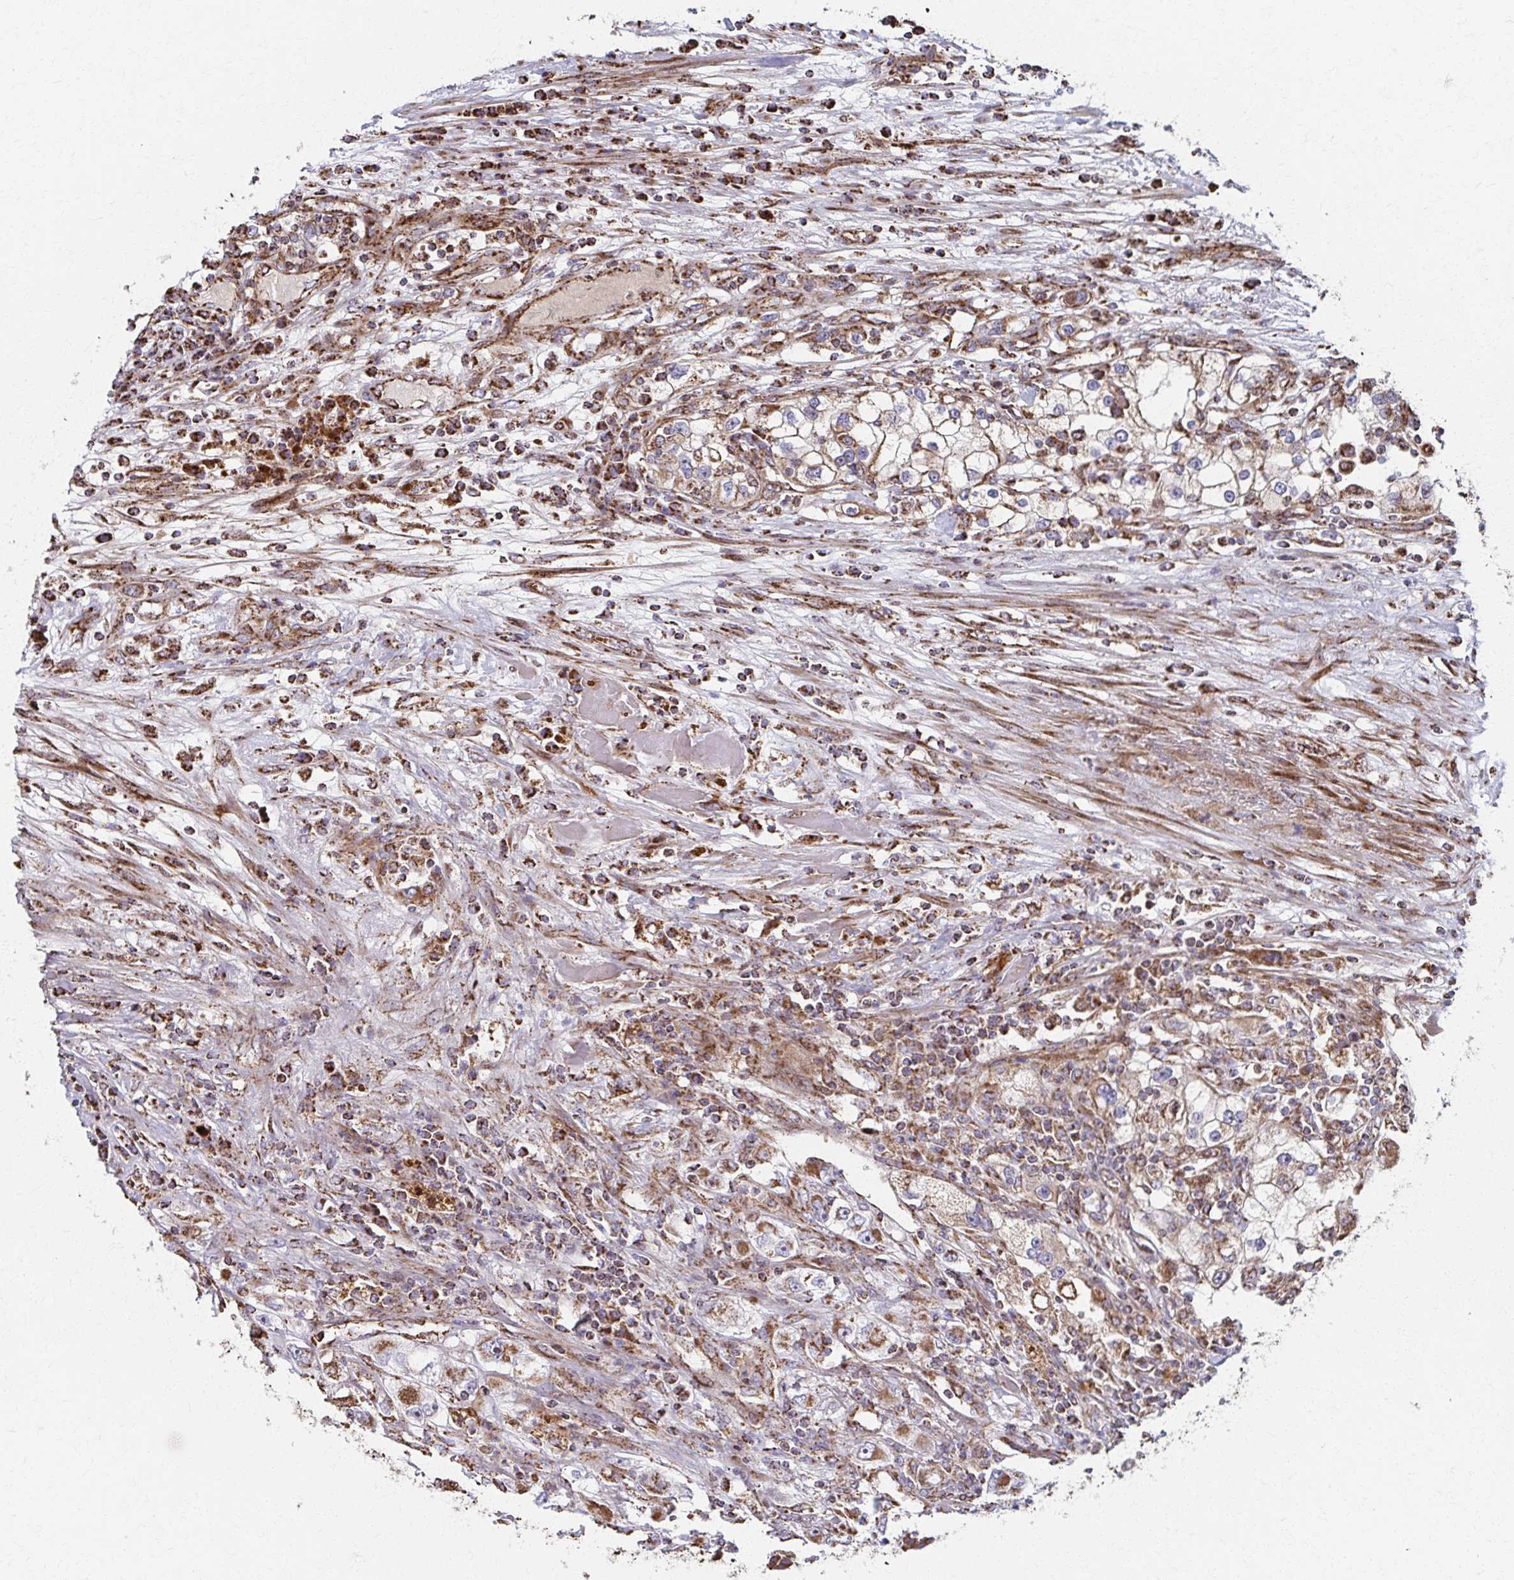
{"staining": {"intensity": "moderate", "quantity": ">75%", "location": "cytoplasmic/membranous"}, "tissue": "renal cancer", "cell_type": "Tumor cells", "image_type": "cancer", "snomed": [{"axis": "morphology", "description": "Adenocarcinoma, NOS"}, {"axis": "topography", "description": "Kidney"}], "caption": "Adenocarcinoma (renal) stained with a protein marker shows moderate staining in tumor cells.", "gene": "SAT1", "patient": {"sex": "female", "age": 52}}